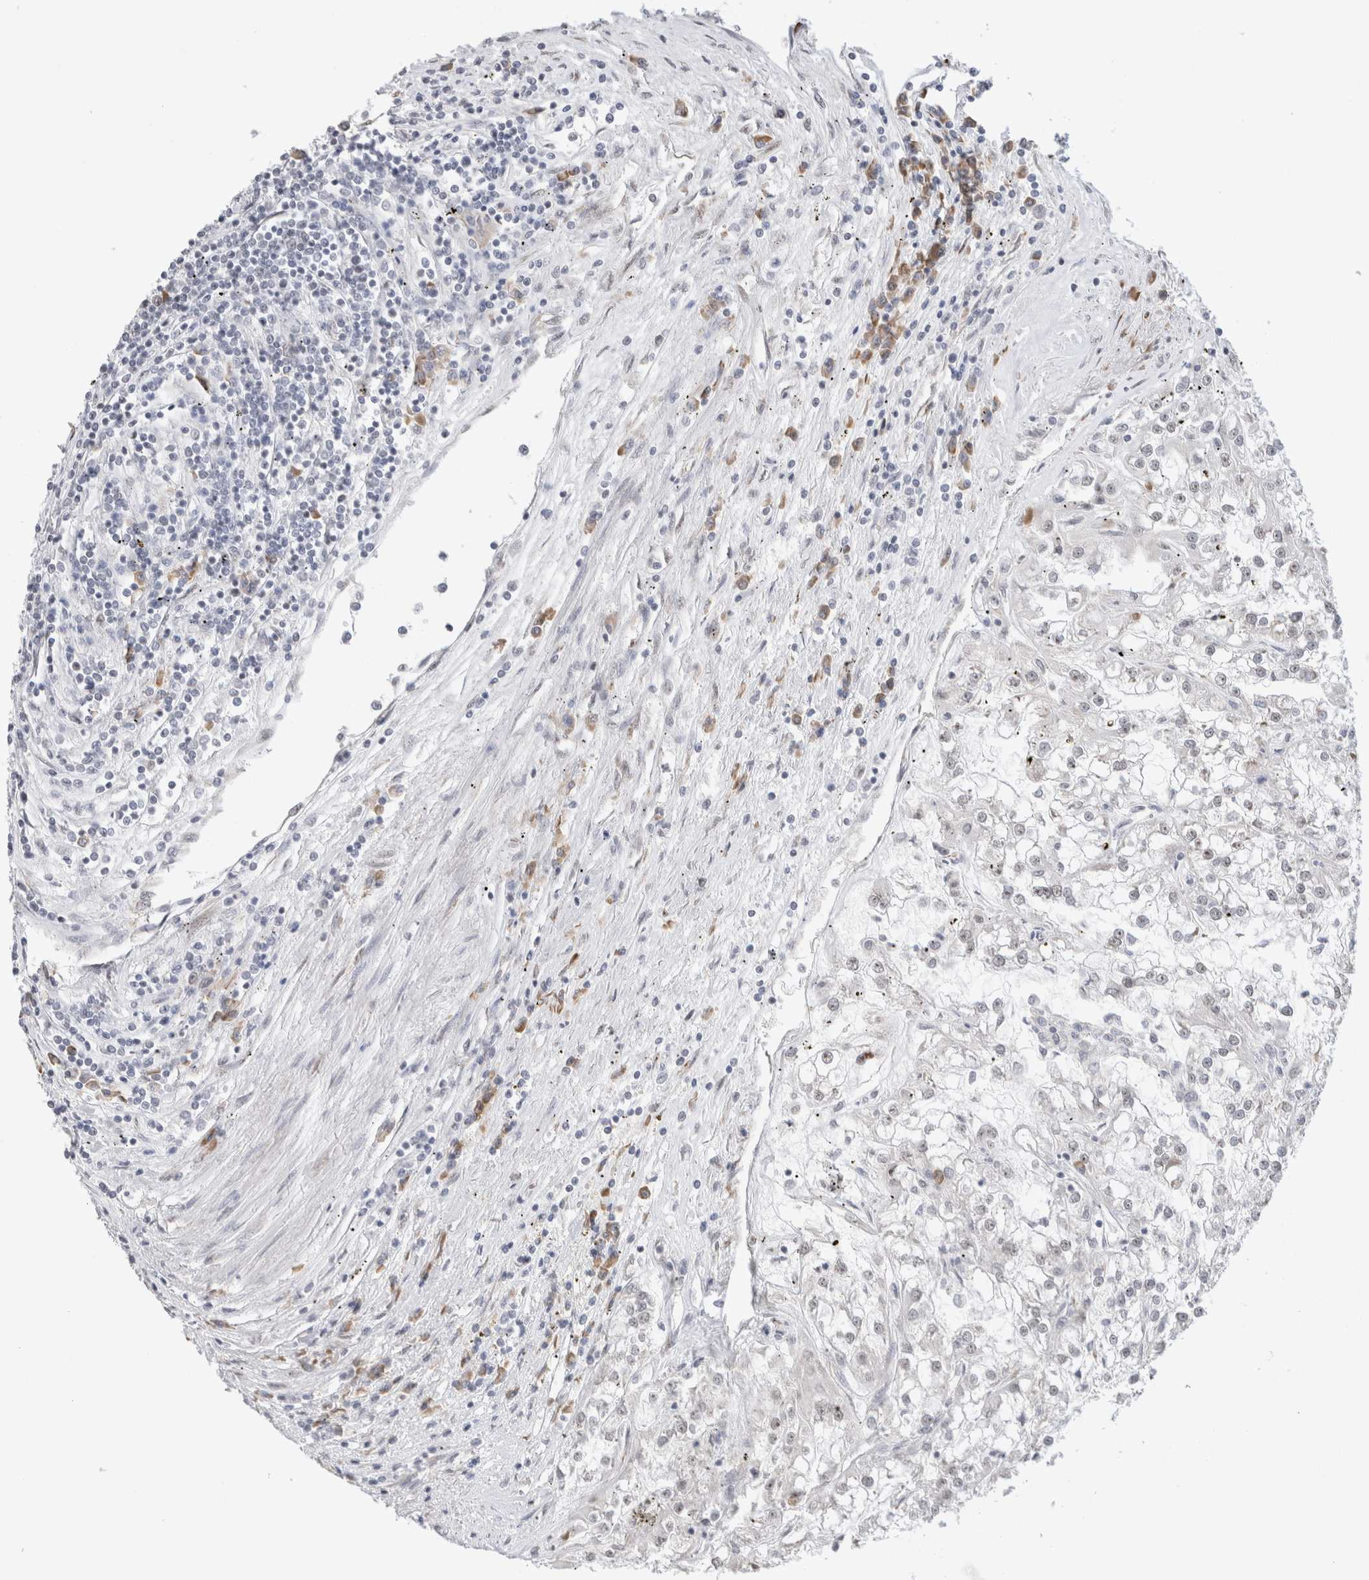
{"staining": {"intensity": "weak", "quantity": "<25%", "location": "nuclear"}, "tissue": "renal cancer", "cell_type": "Tumor cells", "image_type": "cancer", "snomed": [{"axis": "morphology", "description": "Adenocarcinoma, NOS"}, {"axis": "topography", "description": "Kidney"}], "caption": "Protein analysis of renal adenocarcinoma shows no significant expression in tumor cells.", "gene": "HDLBP", "patient": {"sex": "female", "age": 52}}